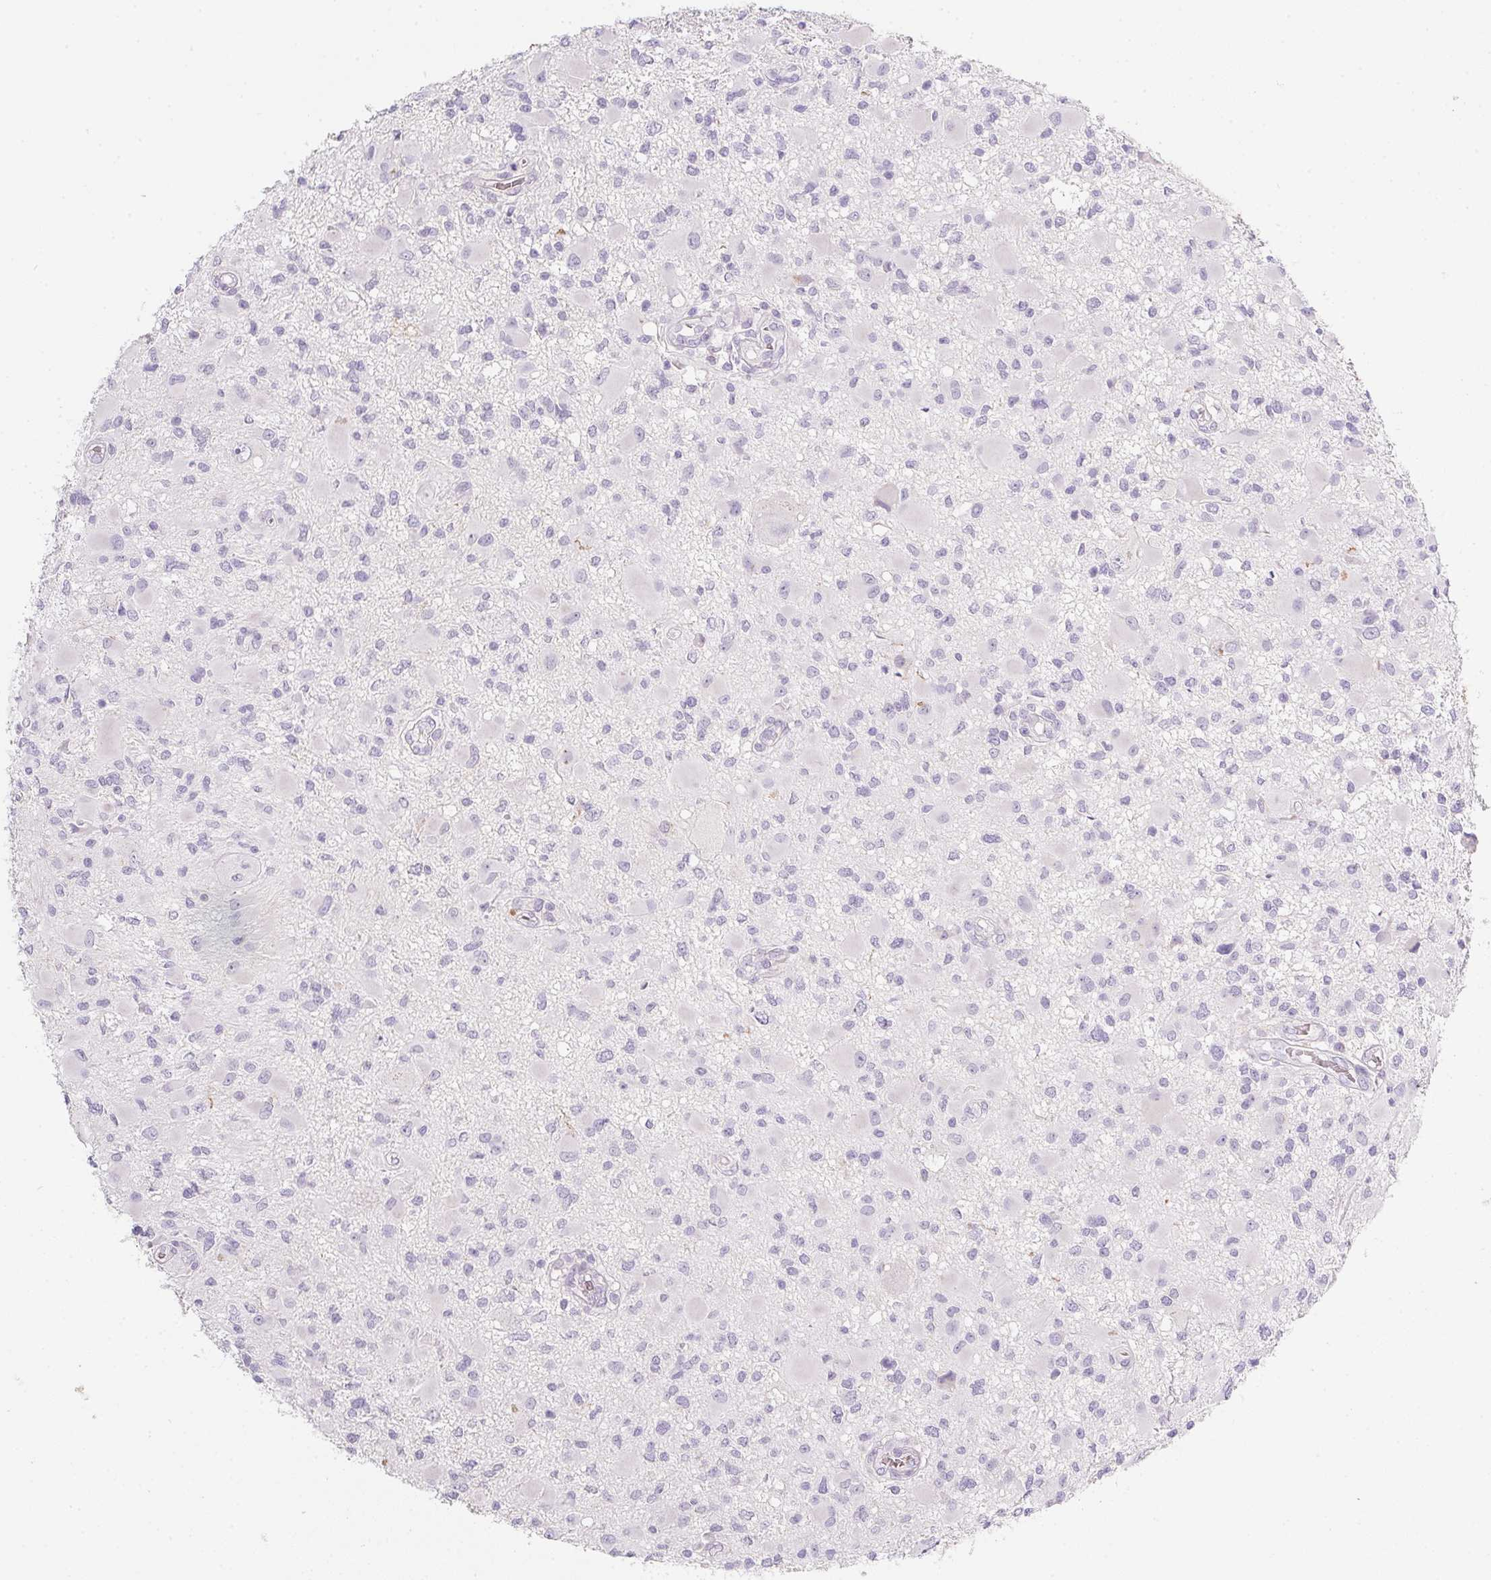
{"staining": {"intensity": "negative", "quantity": "none", "location": "none"}, "tissue": "glioma", "cell_type": "Tumor cells", "image_type": "cancer", "snomed": [{"axis": "morphology", "description": "Glioma, malignant, High grade"}, {"axis": "topography", "description": "Brain"}], "caption": "A micrograph of human high-grade glioma (malignant) is negative for staining in tumor cells.", "gene": "DCD", "patient": {"sex": "male", "age": 54}}